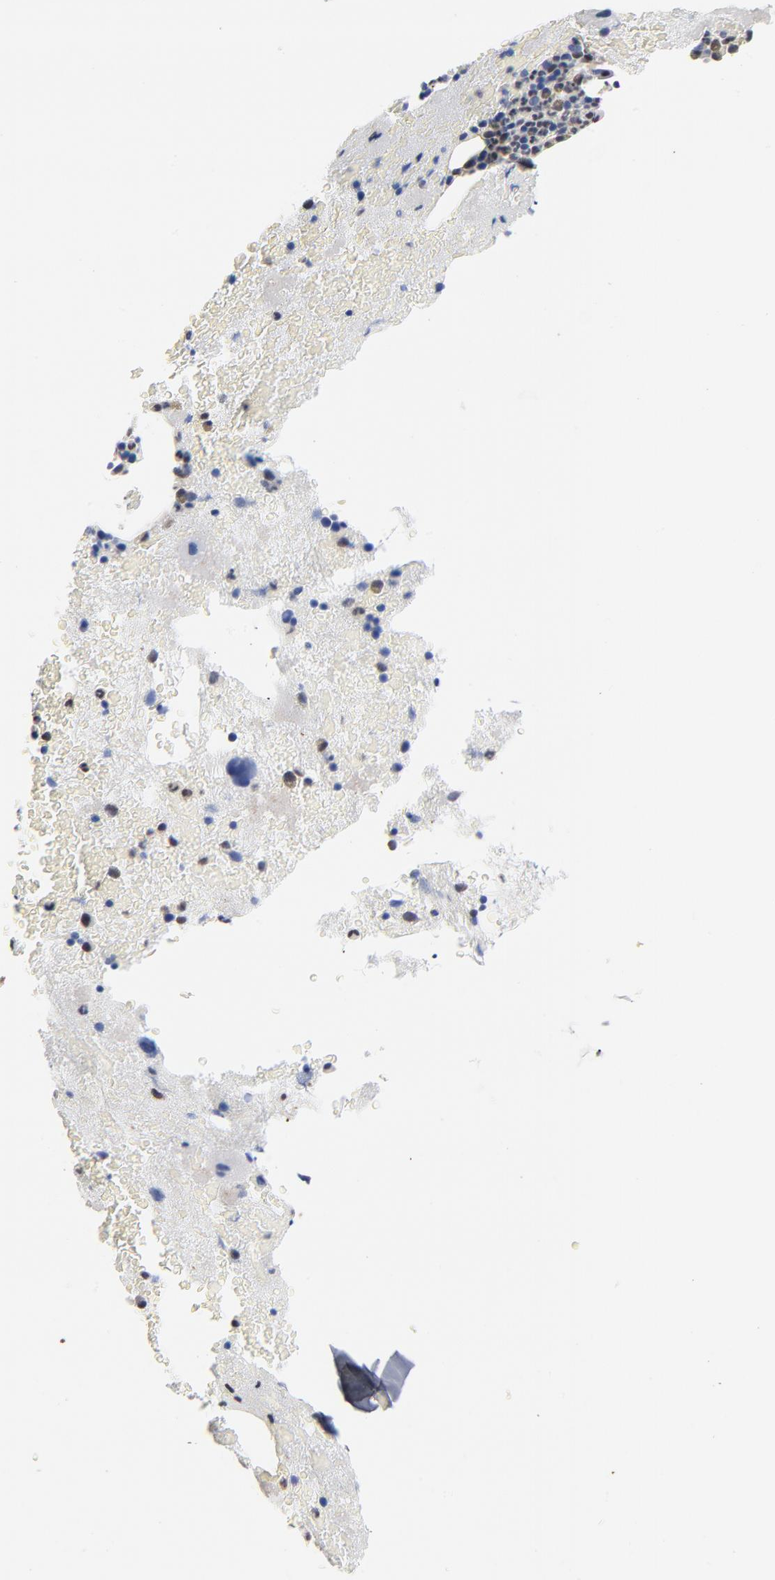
{"staining": {"intensity": "moderate", "quantity": "25%-75%", "location": "cytoplasmic/membranous"}, "tissue": "bone marrow", "cell_type": "Hematopoietic cells", "image_type": "normal", "snomed": [{"axis": "morphology", "description": "Normal tissue, NOS"}, {"axis": "topography", "description": "Bone marrow"}], "caption": "A brown stain labels moderate cytoplasmic/membranous expression of a protein in hematopoietic cells of normal bone marrow. (IHC, brightfield microscopy, high magnification).", "gene": "AADAC", "patient": {"sex": "male", "age": 76}}